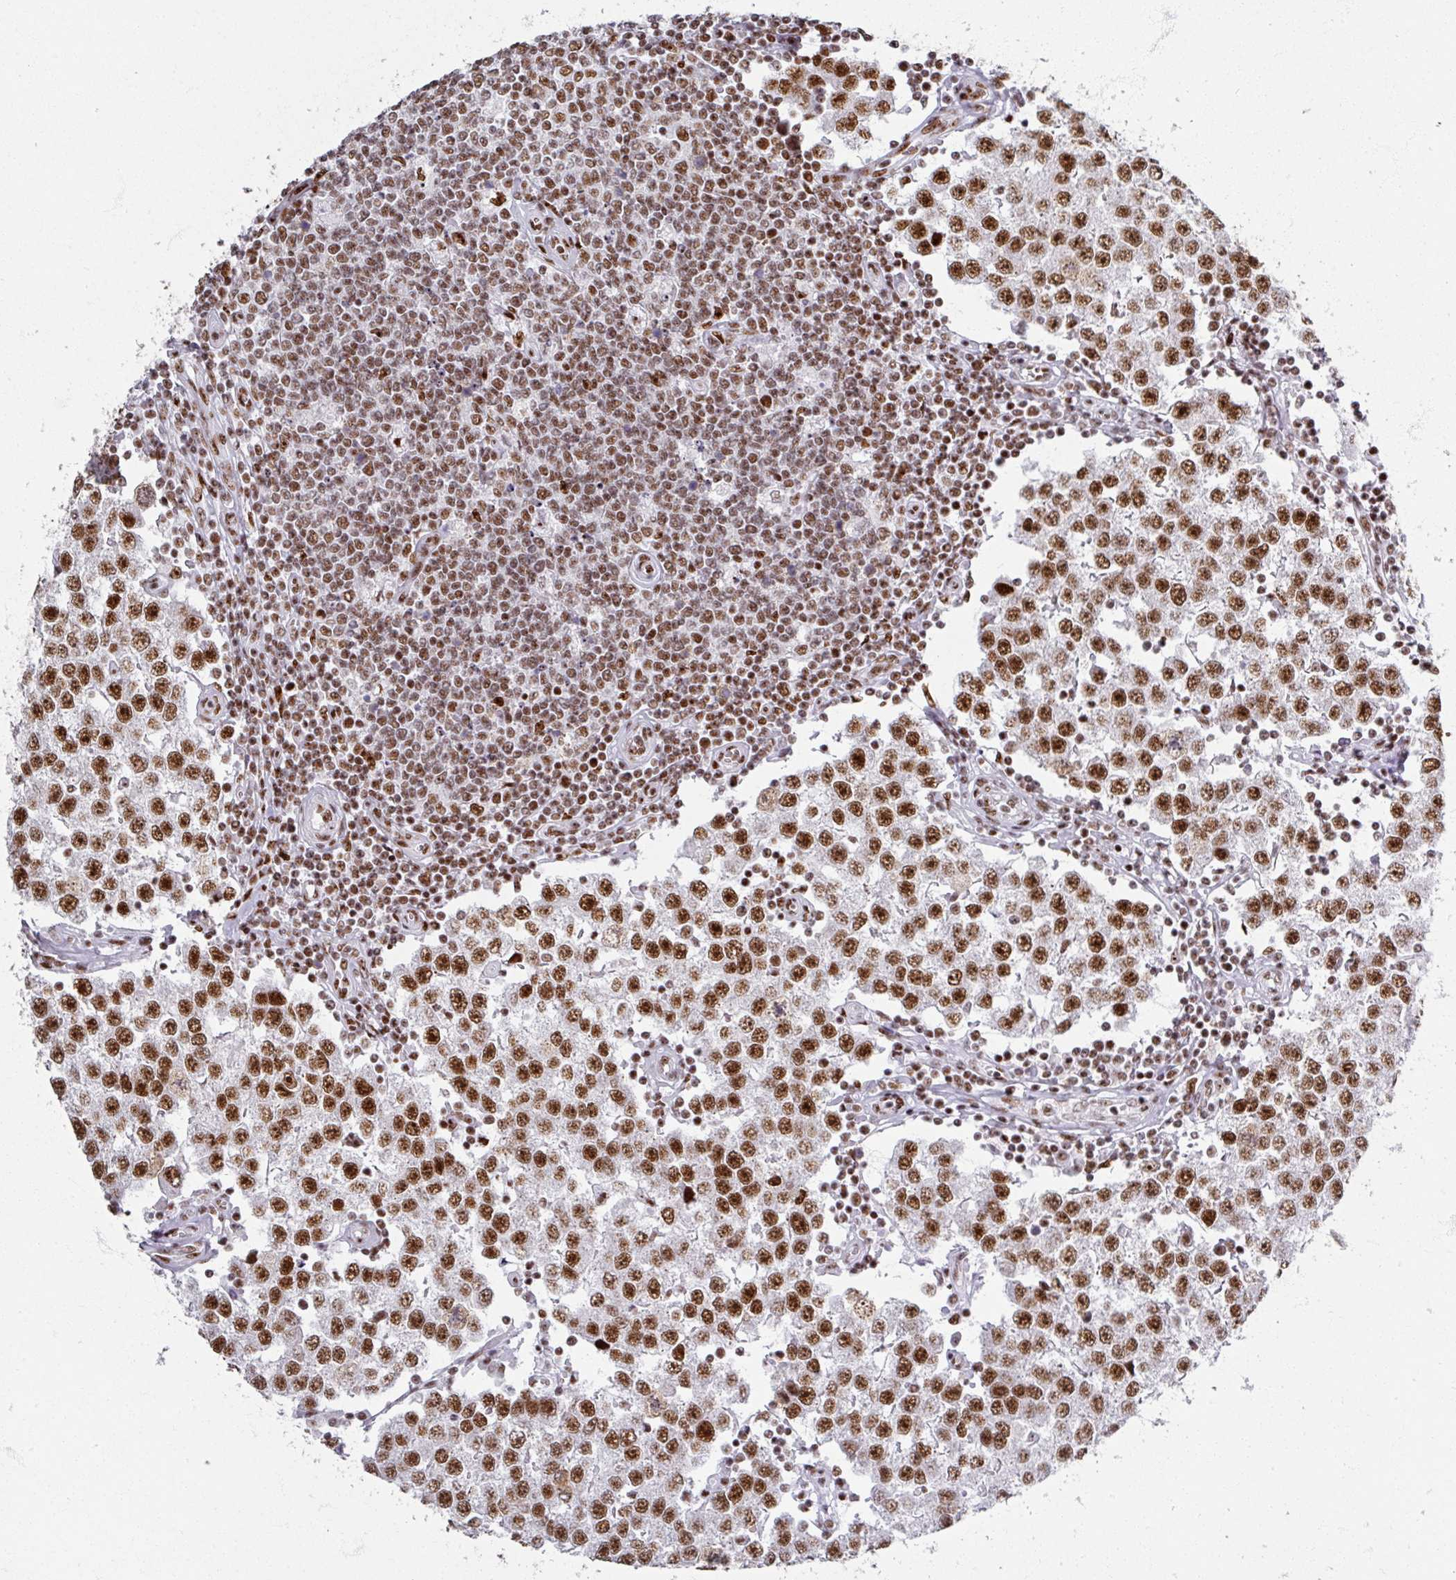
{"staining": {"intensity": "strong", "quantity": ">75%", "location": "nuclear"}, "tissue": "testis cancer", "cell_type": "Tumor cells", "image_type": "cancer", "snomed": [{"axis": "morphology", "description": "Seminoma, NOS"}, {"axis": "topography", "description": "Testis"}], "caption": "A high amount of strong nuclear positivity is appreciated in approximately >75% of tumor cells in testis cancer (seminoma) tissue.", "gene": "ADAR", "patient": {"sex": "male", "age": 34}}